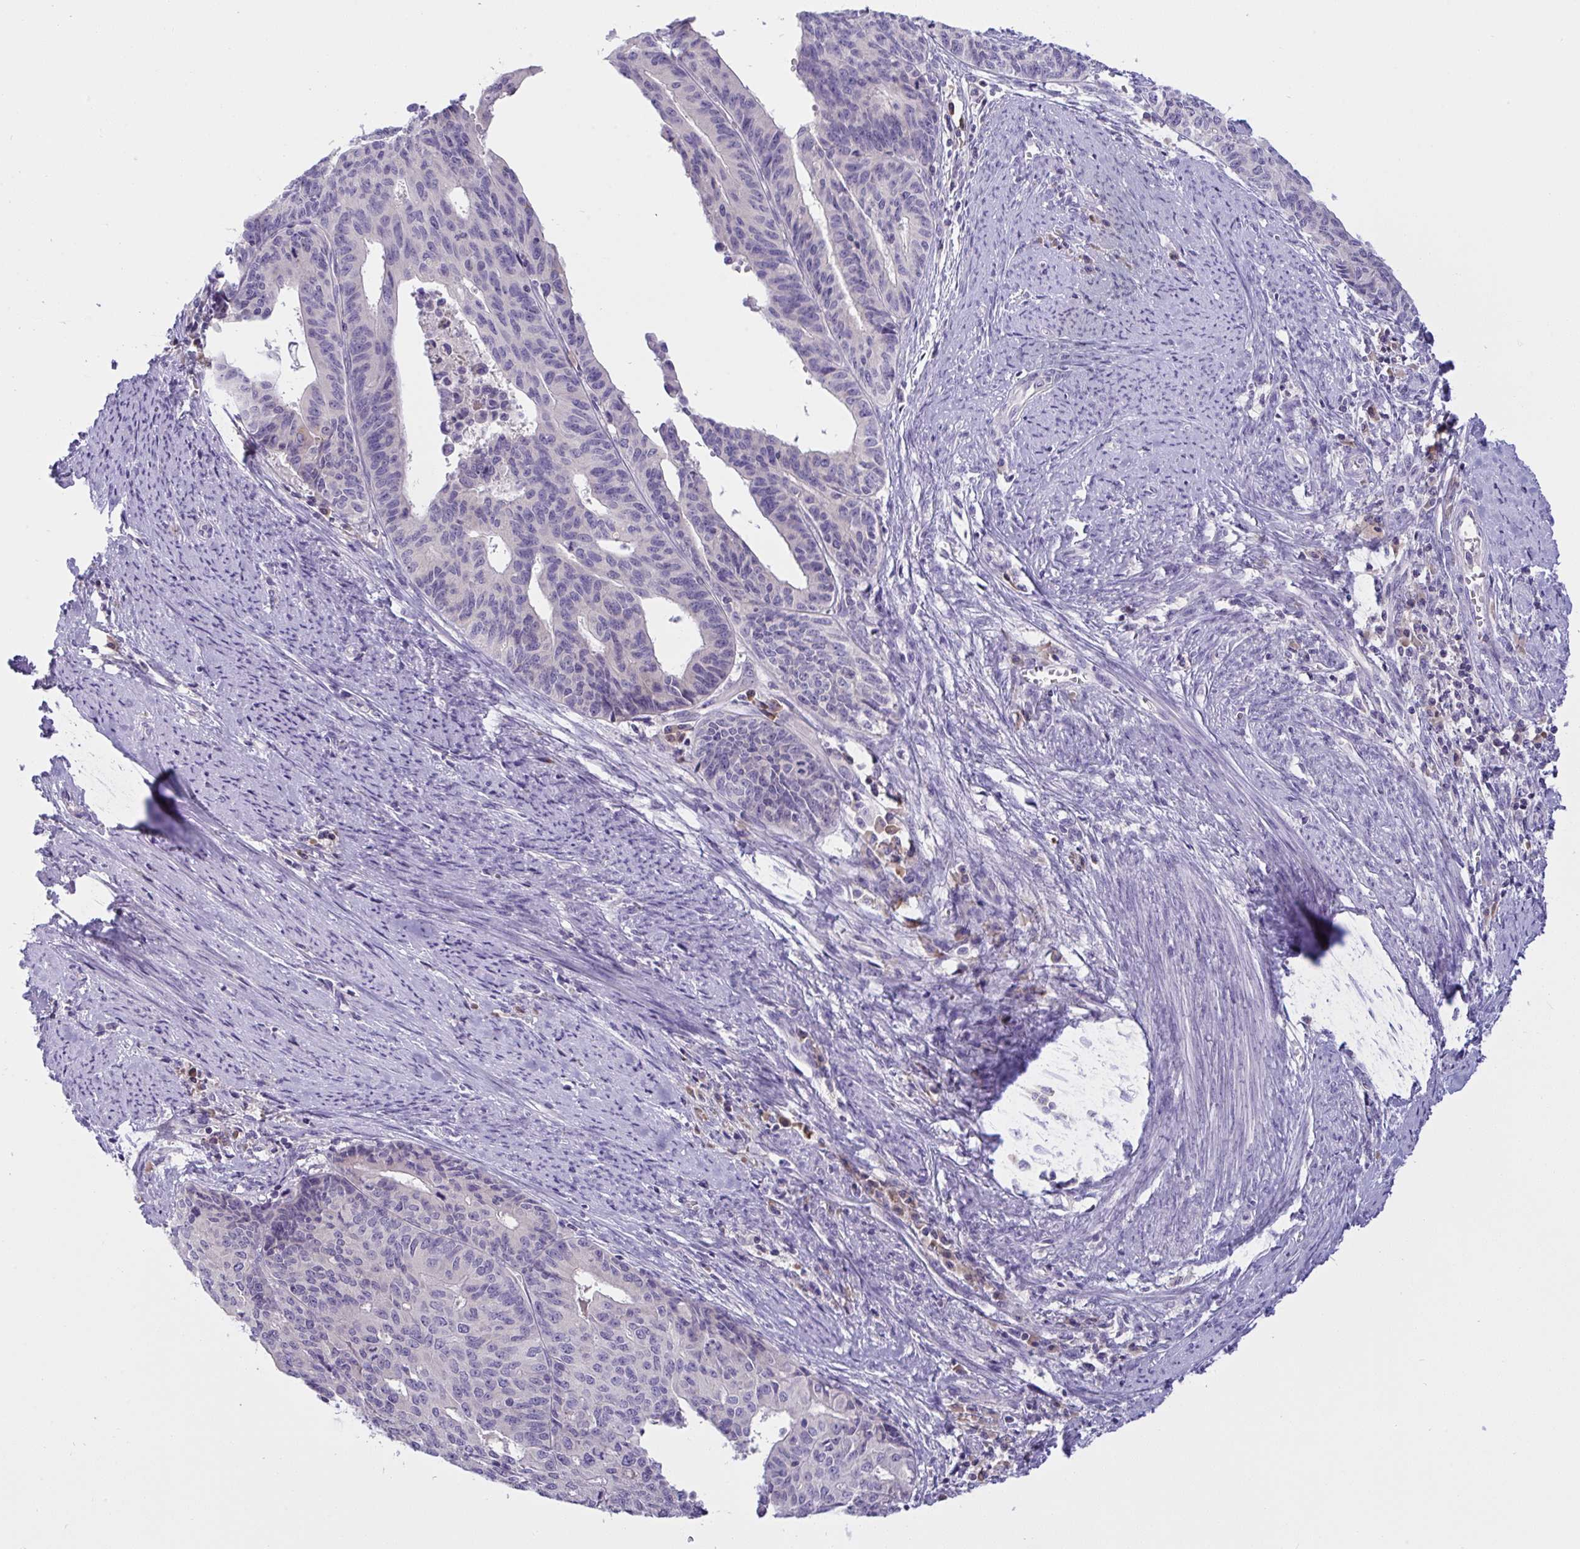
{"staining": {"intensity": "negative", "quantity": "none", "location": "none"}, "tissue": "endometrial cancer", "cell_type": "Tumor cells", "image_type": "cancer", "snomed": [{"axis": "morphology", "description": "Adenocarcinoma, NOS"}, {"axis": "topography", "description": "Endometrium"}], "caption": "A micrograph of endometrial cancer (adenocarcinoma) stained for a protein exhibits no brown staining in tumor cells.", "gene": "TMEM41A", "patient": {"sex": "female", "age": 65}}